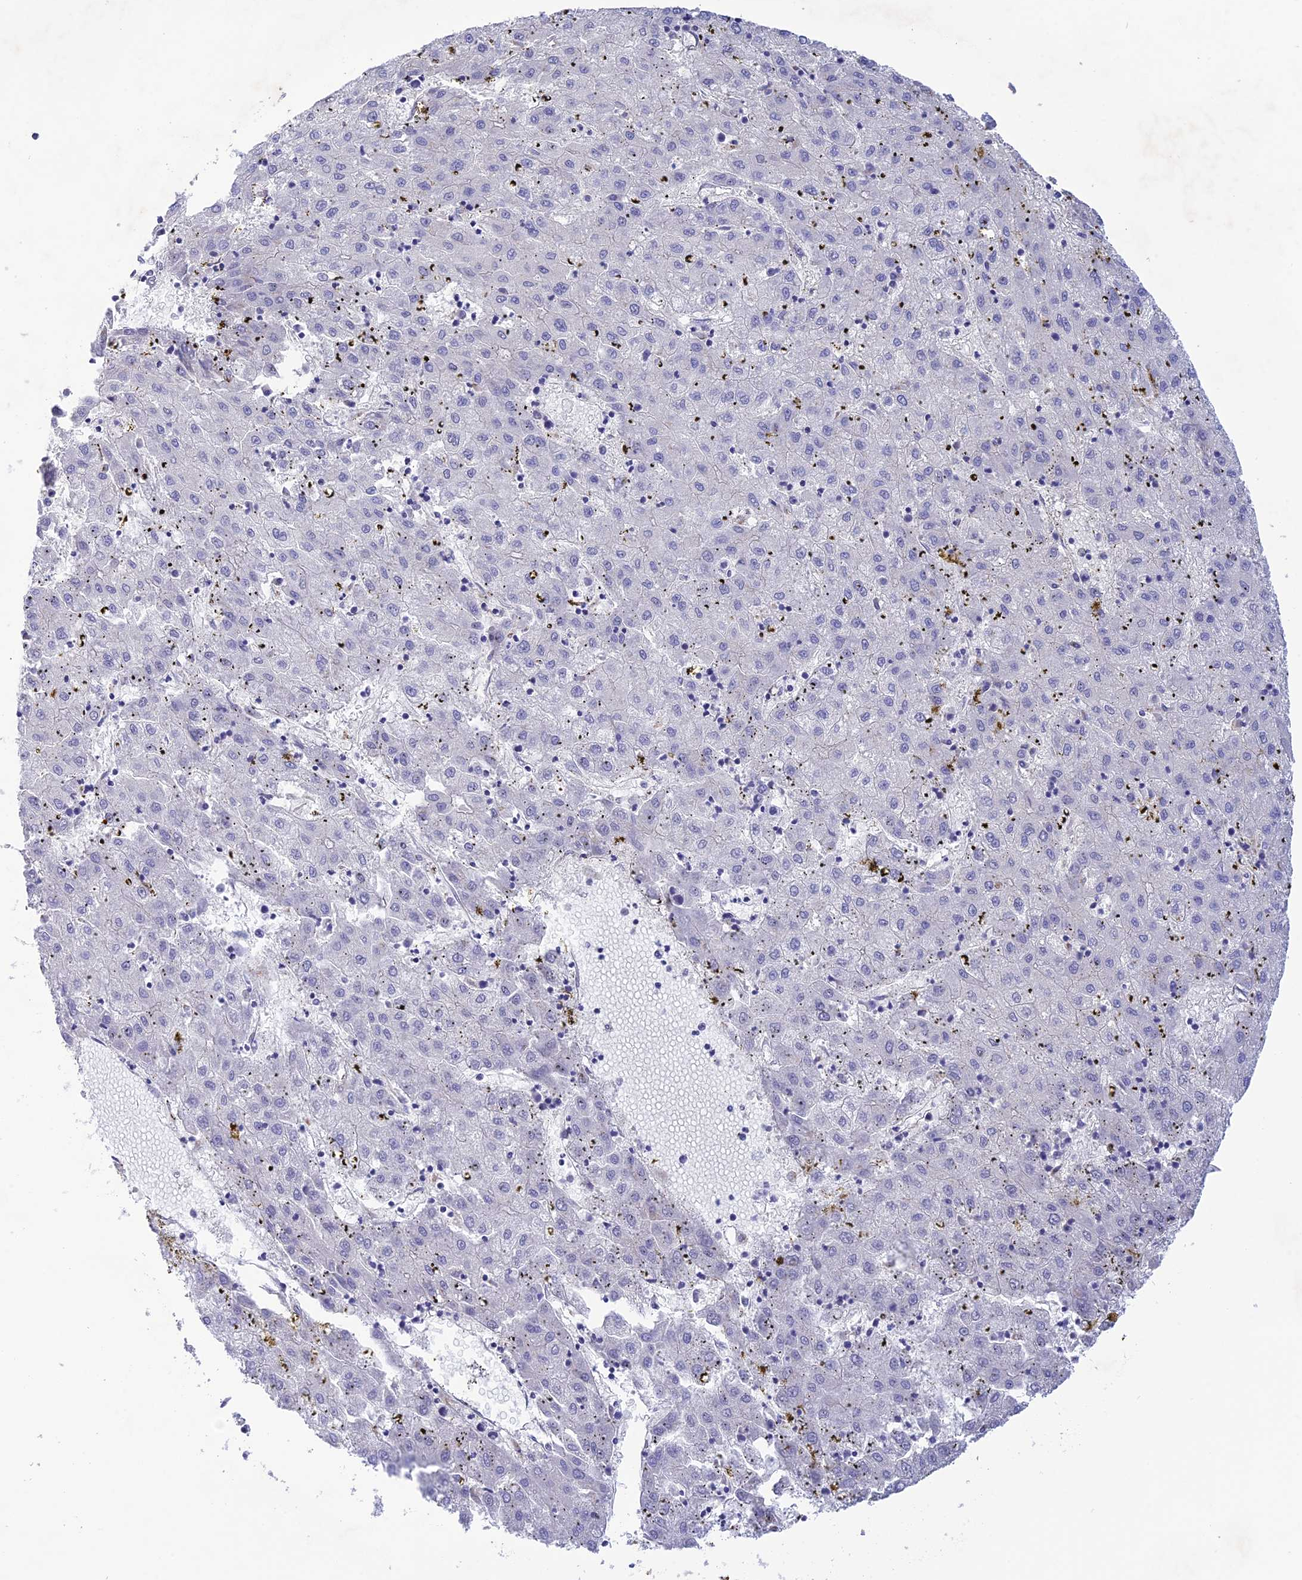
{"staining": {"intensity": "negative", "quantity": "none", "location": "none"}, "tissue": "liver cancer", "cell_type": "Tumor cells", "image_type": "cancer", "snomed": [{"axis": "morphology", "description": "Carcinoma, Hepatocellular, NOS"}, {"axis": "topography", "description": "Liver"}], "caption": "Tumor cells are negative for protein expression in human liver hepatocellular carcinoma.", "gene": "TNS1", "patient": {"sex": "male", "age": 72}}